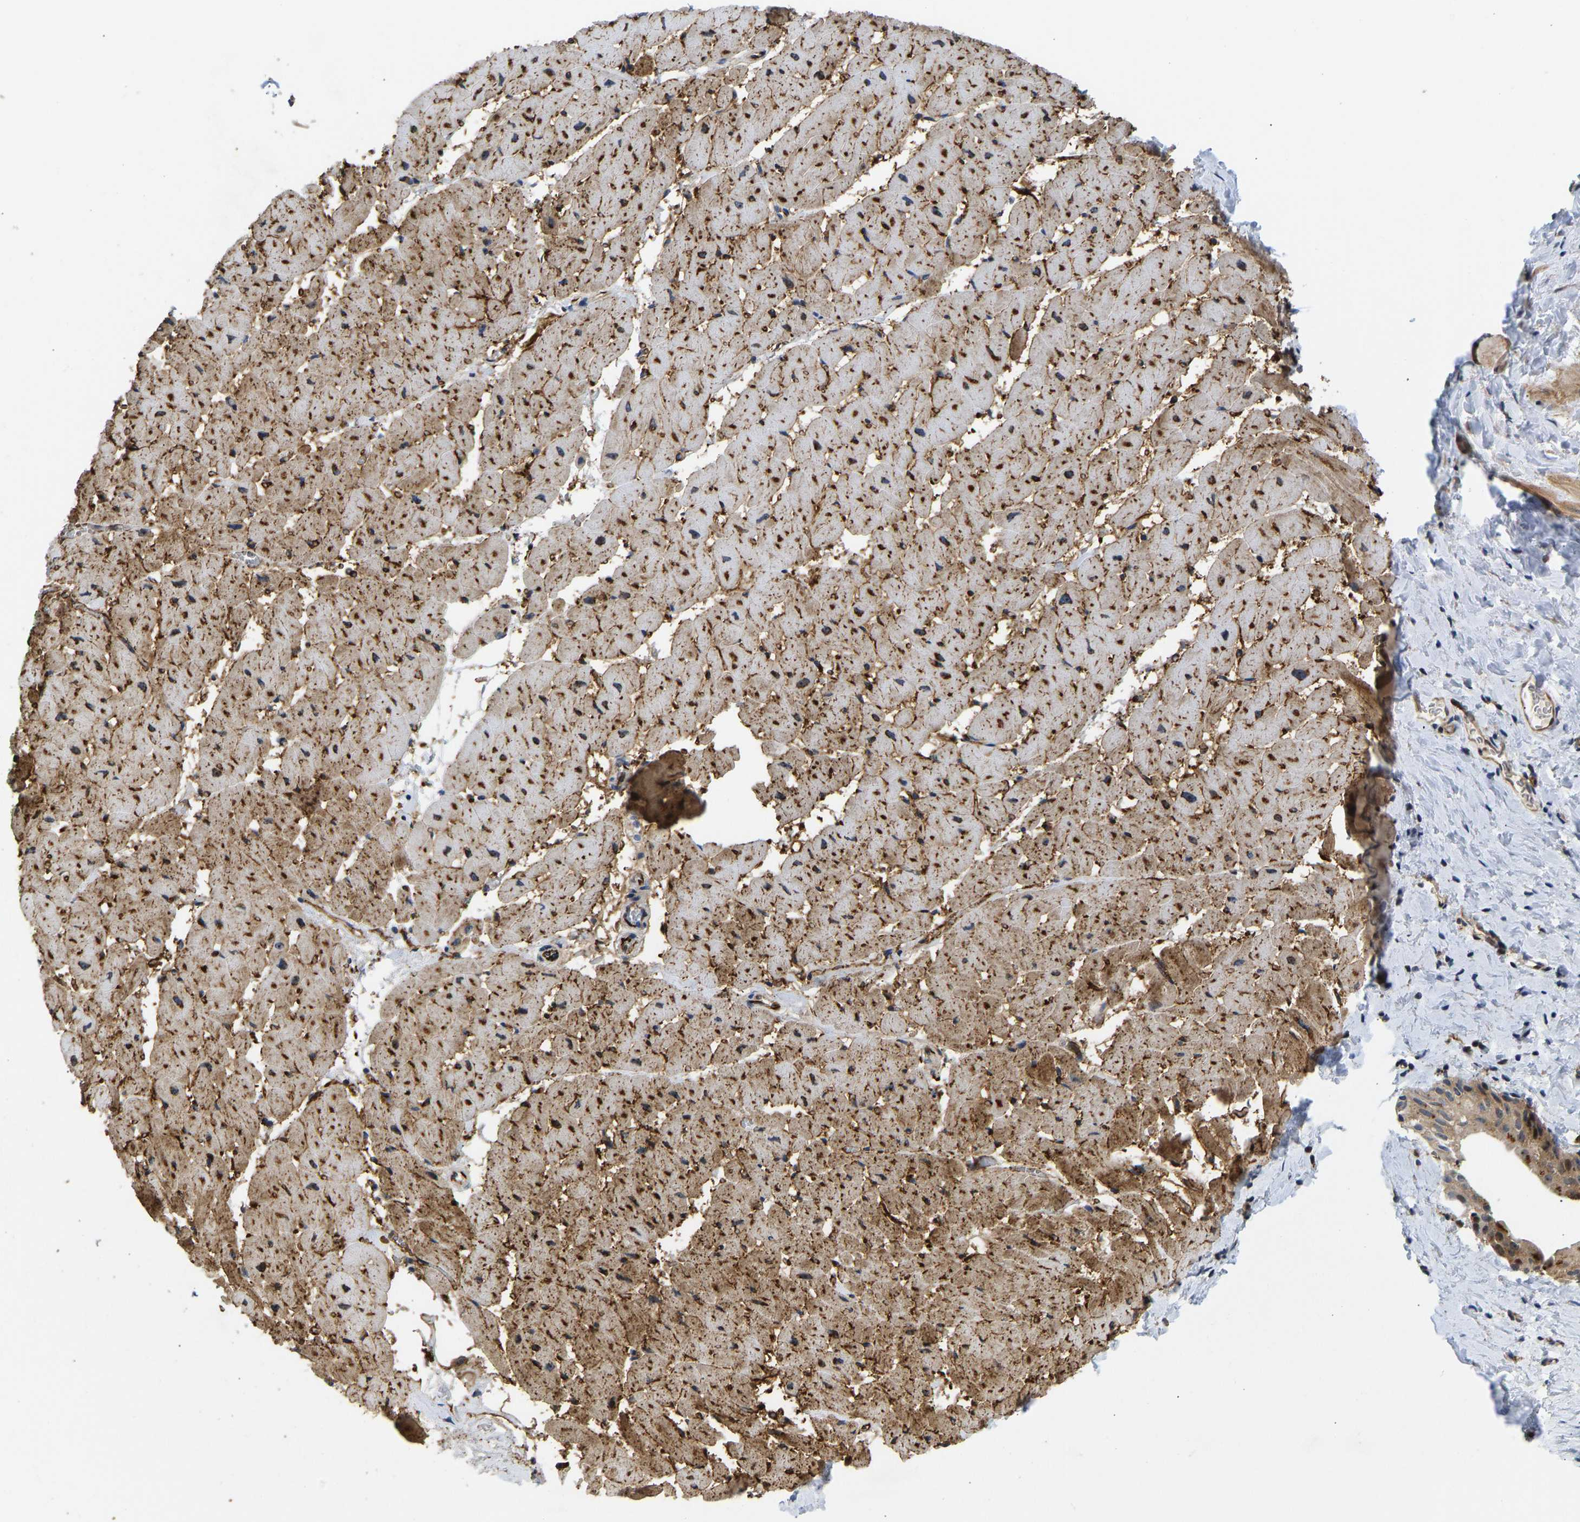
{"staining": {"intensity": "moderate", "quantity": ">75%", "location": "cytoplasmic/membranous"}, "tissue": "heart muscle", "cell_type": "Cardiomyocytes", "image_type": "normal", "snomed": [{"axis": "morphology", "description": "Normal tissue, NOS"}, {"axis": "topography", "description": "Heart"}], "caption": "A high-resolution photomicrograph shows IHC staining of benign heart muscle, which displays moderate cytoplasmic/membranous expression in approximately >75% of cardiomyocytes.", "gene": "RESF1", "patient": {"sex": "female", "age": 19}}